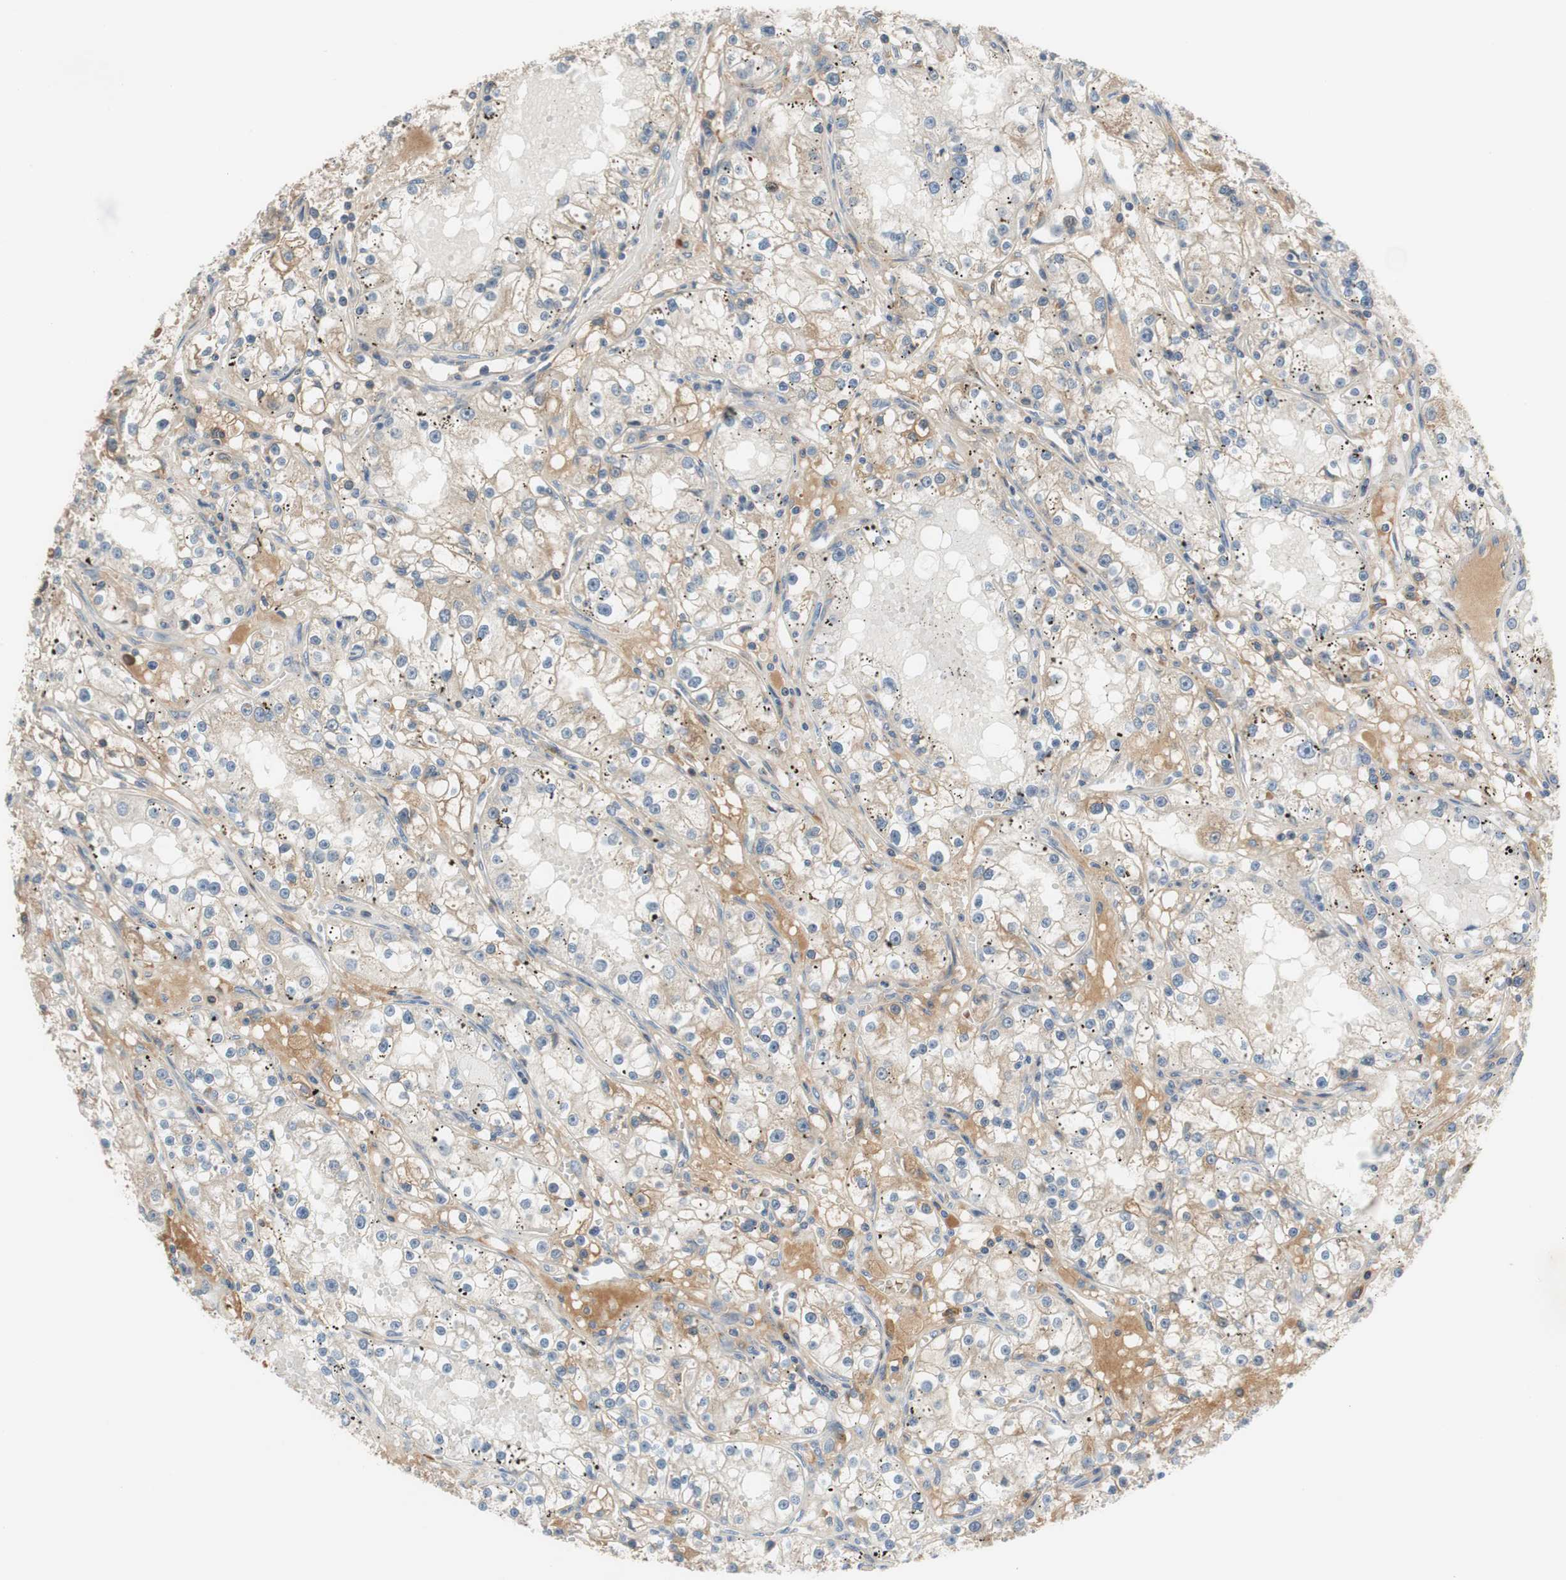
{"staining": {"intensity": "moderate", "quantity": ">75%", "location": "cytoplasmic/membranous"}, "tissue": "renal cancer", "cell_type": "Tumor cells", "image_type": "cancer", "snomed": [{"axis": "morphology", "description": "Adenocarcinoma, NOS"}, {"axis": "topography", "description": "Kidney"}], "caption": "Immunohistochemistry of human renal cancer (adenocarcinoma) exhibits medium levels of moderate cytoplasmic/membranous expression in about >75% of tumor cells.", "gene": "C4A", "patient": {"sex": "male", "age": 56}}